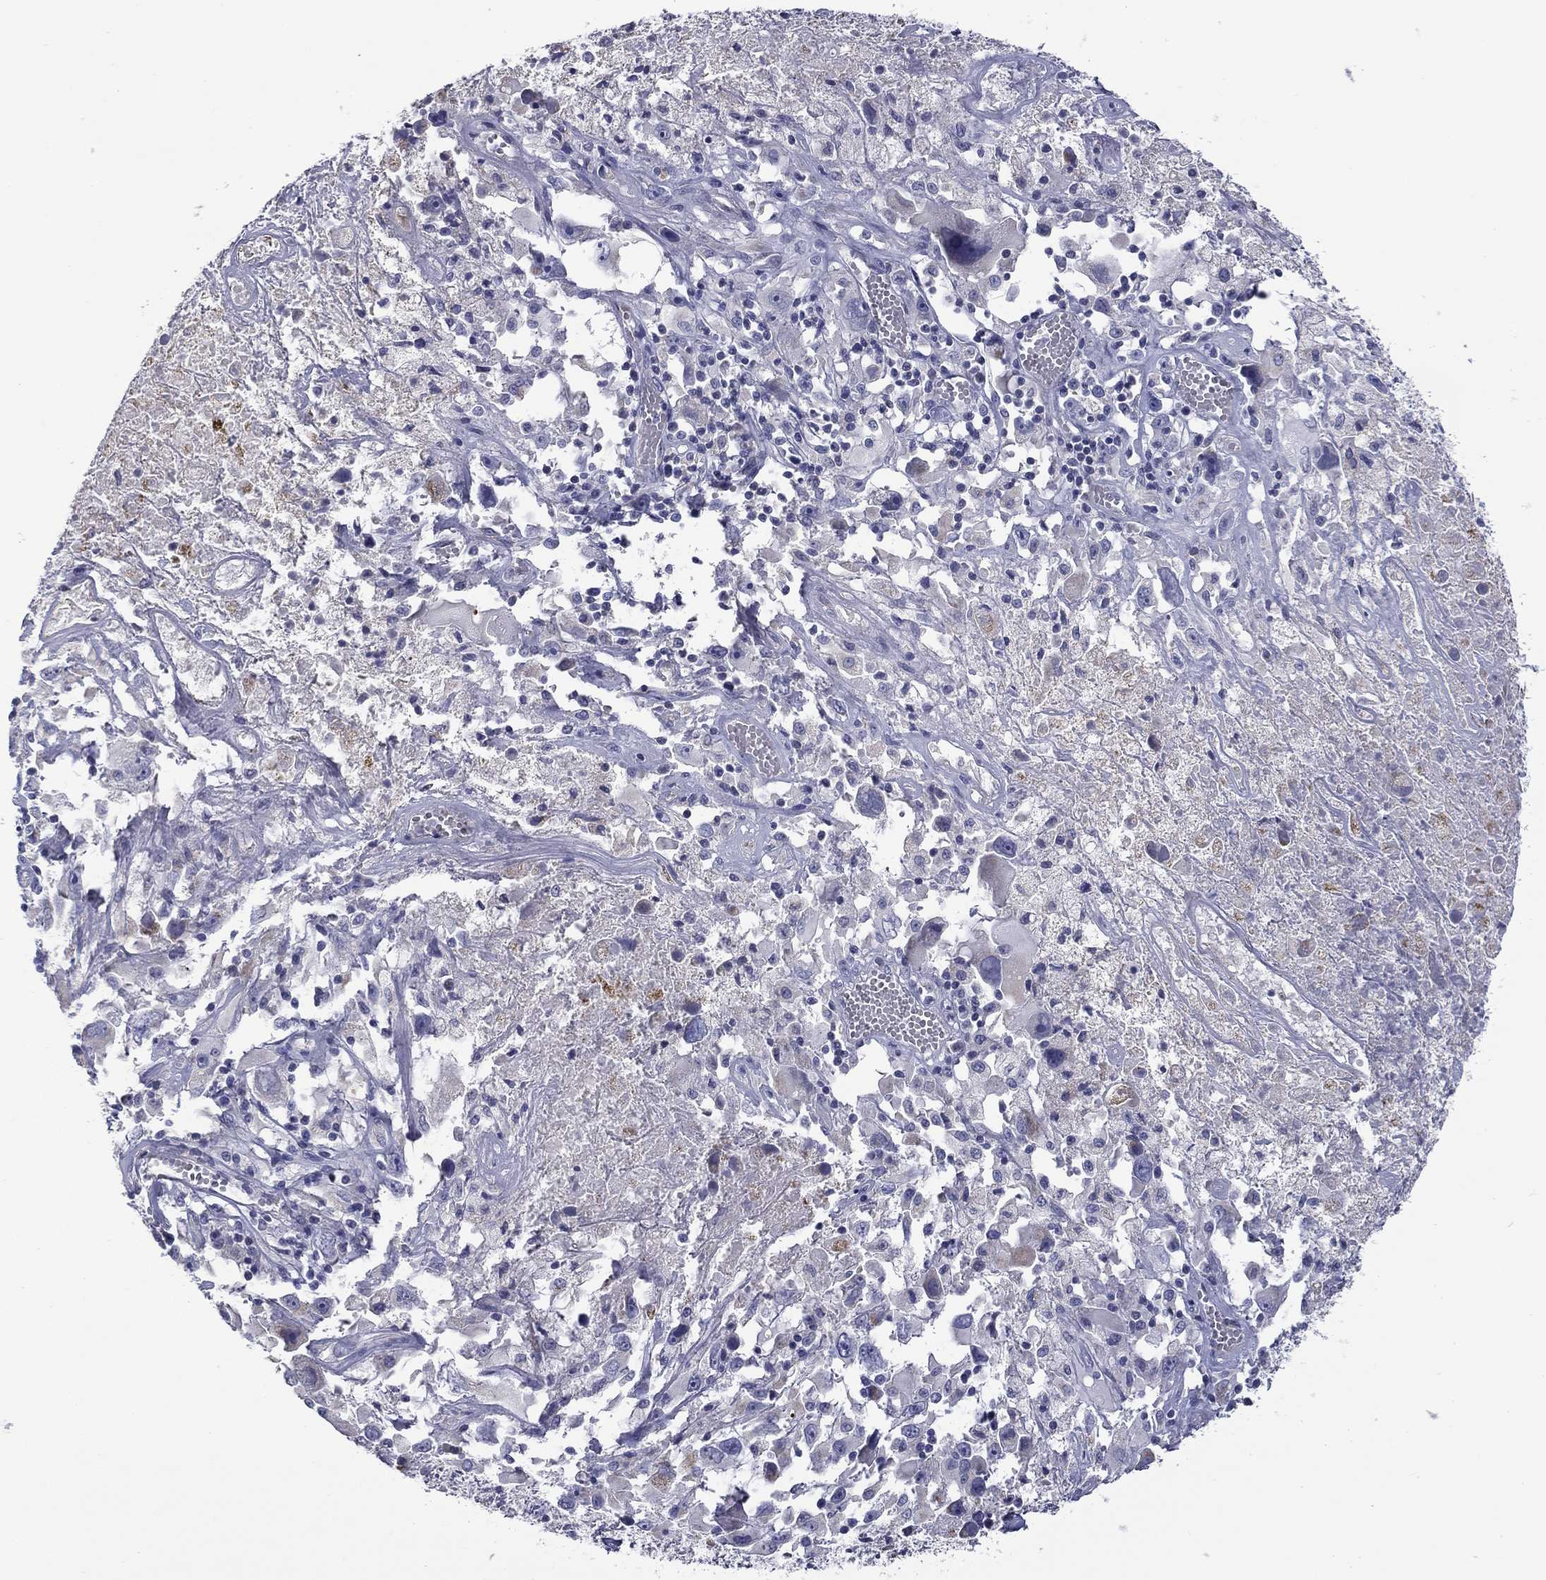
{"staining": {"intensity": "negative", "quantity": "none", "location": "none"}, "tissue": "melanoma", "cell_type": "Tumor cells", "image_type": "cancer", "snomed": [{"axis": "morphology", "description": "Malignant melanoma, Metastatic site"}, {"axis": "topography", "description": "Soft tissue"}], "caption": "A high-resolution histopathology image shows immunohistochemistry (IHC) staining of malignant melanoma (metastatic site), which demonstrates no significant expression in tumor cells. The staining is performed using DAB (3,3'-diaminobenzidine) brown chromogen with nuclei counter-stained in using hematoxylin.", "gene": "SPATA7", "patient": {"sex": "male", "age": 50}}